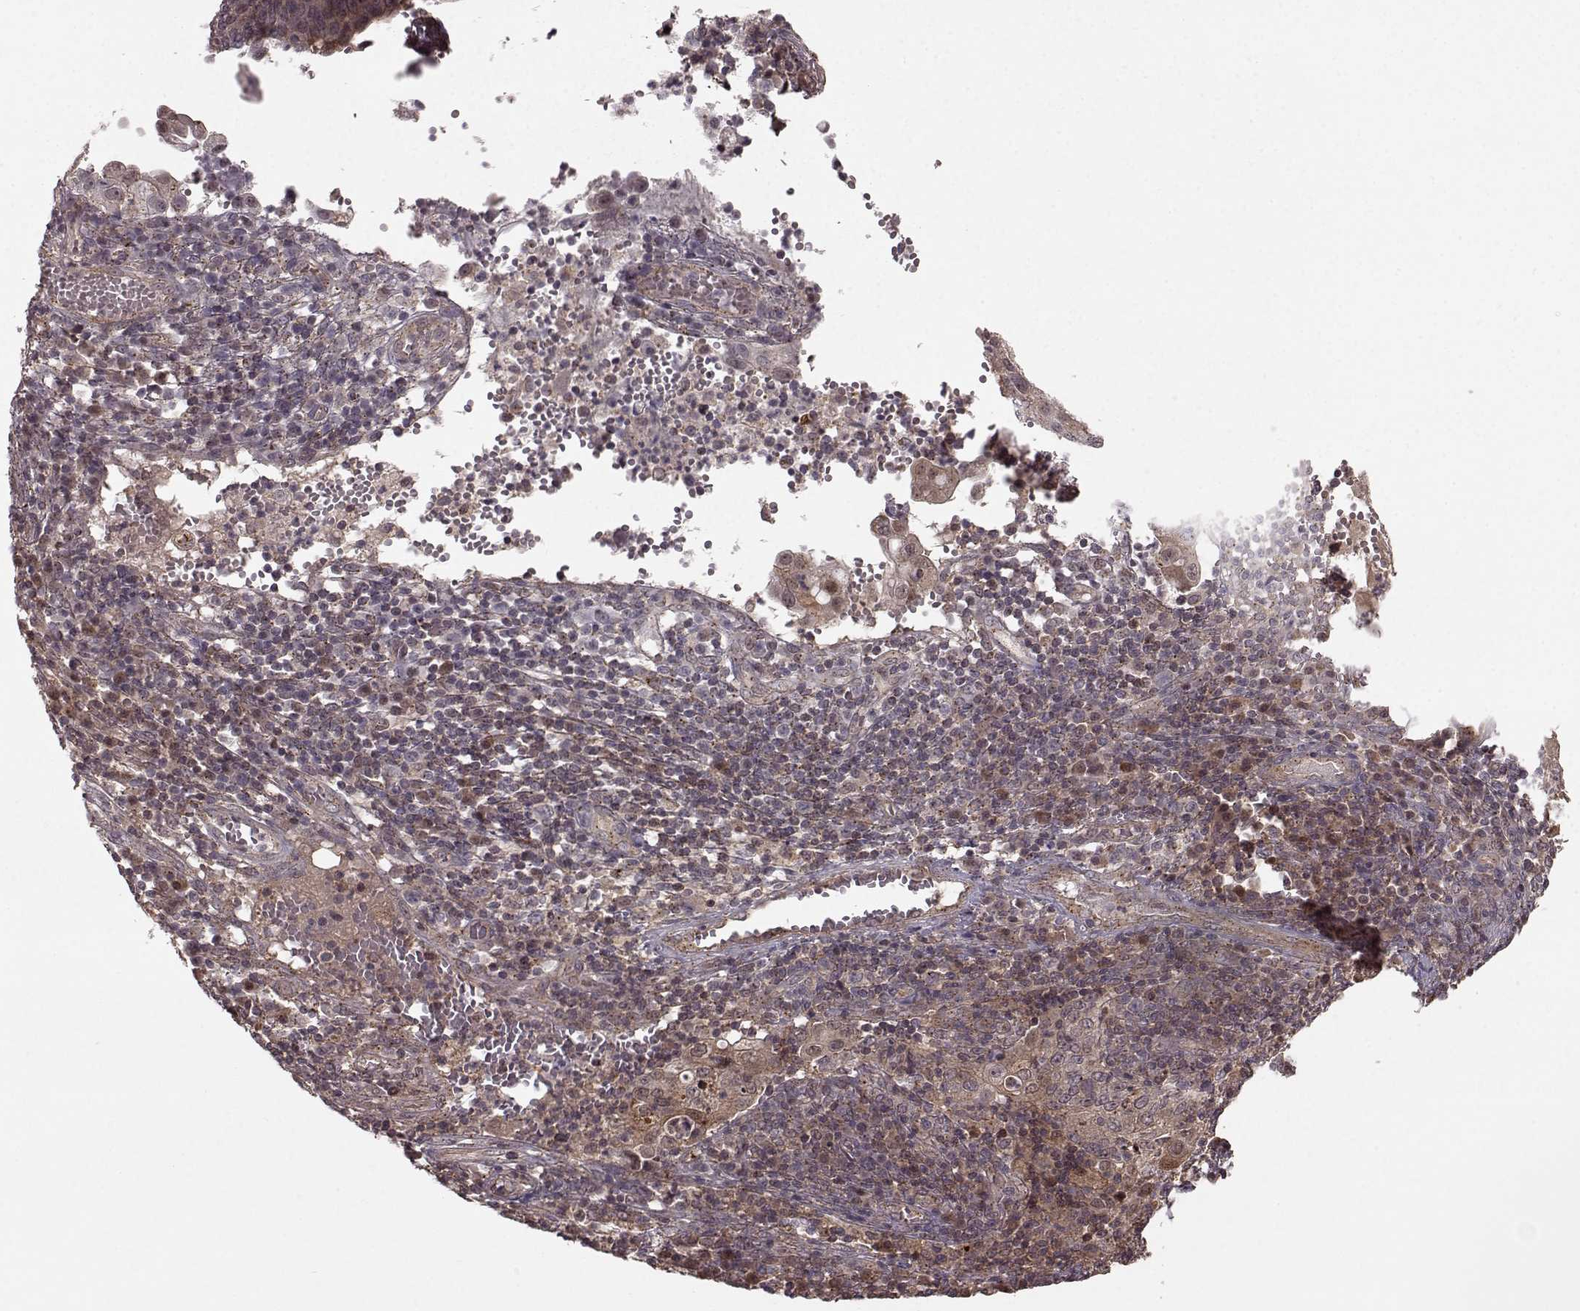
{"staining": {"intensity": "weak", "quantity": "25%-75%", "location": "cytoplasmic/membranous"}, "tissue": "cervical cancer", "cell_type": "Tumor cells", "image_type": "cancer", "snomed": [{"axis": "morphology", "description": "Squamous cell carcinoma, NOS"}, {"axis": "topography", "description": "Cervix"}], "caption": "A high-resolution photomicrograph shows immunohistochemistry staining of cervical cancer, which exhibits weak cytoplasmic/membranous expression in about 25%-75% of tumor cells. The protein of interest is stained brown, and the nuclei are stained in blue (DAB (3,3'-diaminobenzidine) IHC with brightfield microscopy, high magnification).", "gene": "GSS", "patient": {"sex": "female", "age": 39}}